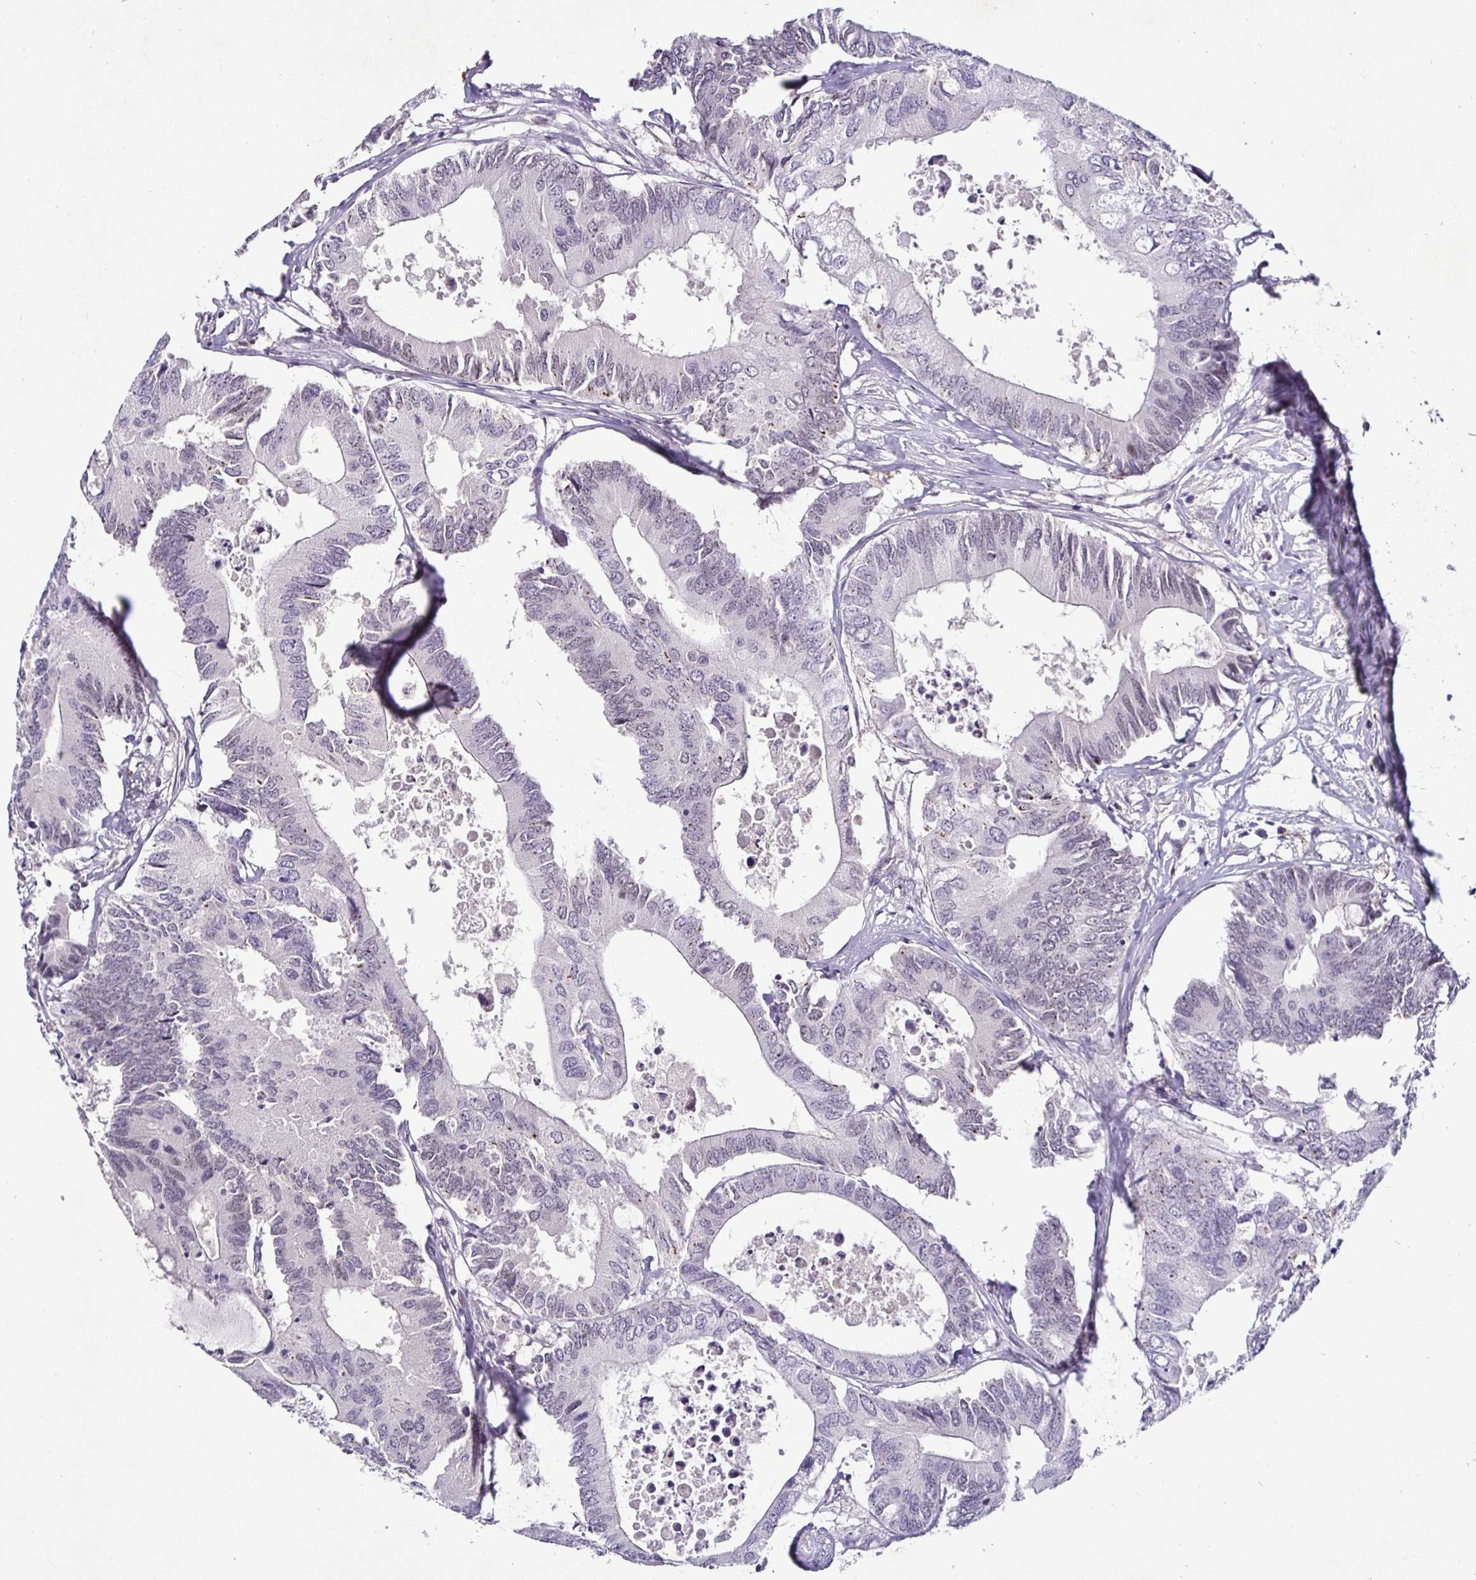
{"staining": {"intensity": "weak", "quantity": "<25%", "location": "nuclear"}, "tissue": "colorectal cancer", "cell_type": "Tumor cells", "image_type": "cancer", "snomed": [{"axis": "morphology", "description": "Adenocarcinoma, NOS"}, {"axis": "topography", "description": "Colon"}], "caption": "This is an IHC photomicrograph of adenocarcinoma (colorectal). There is no staining in tumor cells.", "gene": "NUP188", "patient": {"sex": "male", "age": 71}}